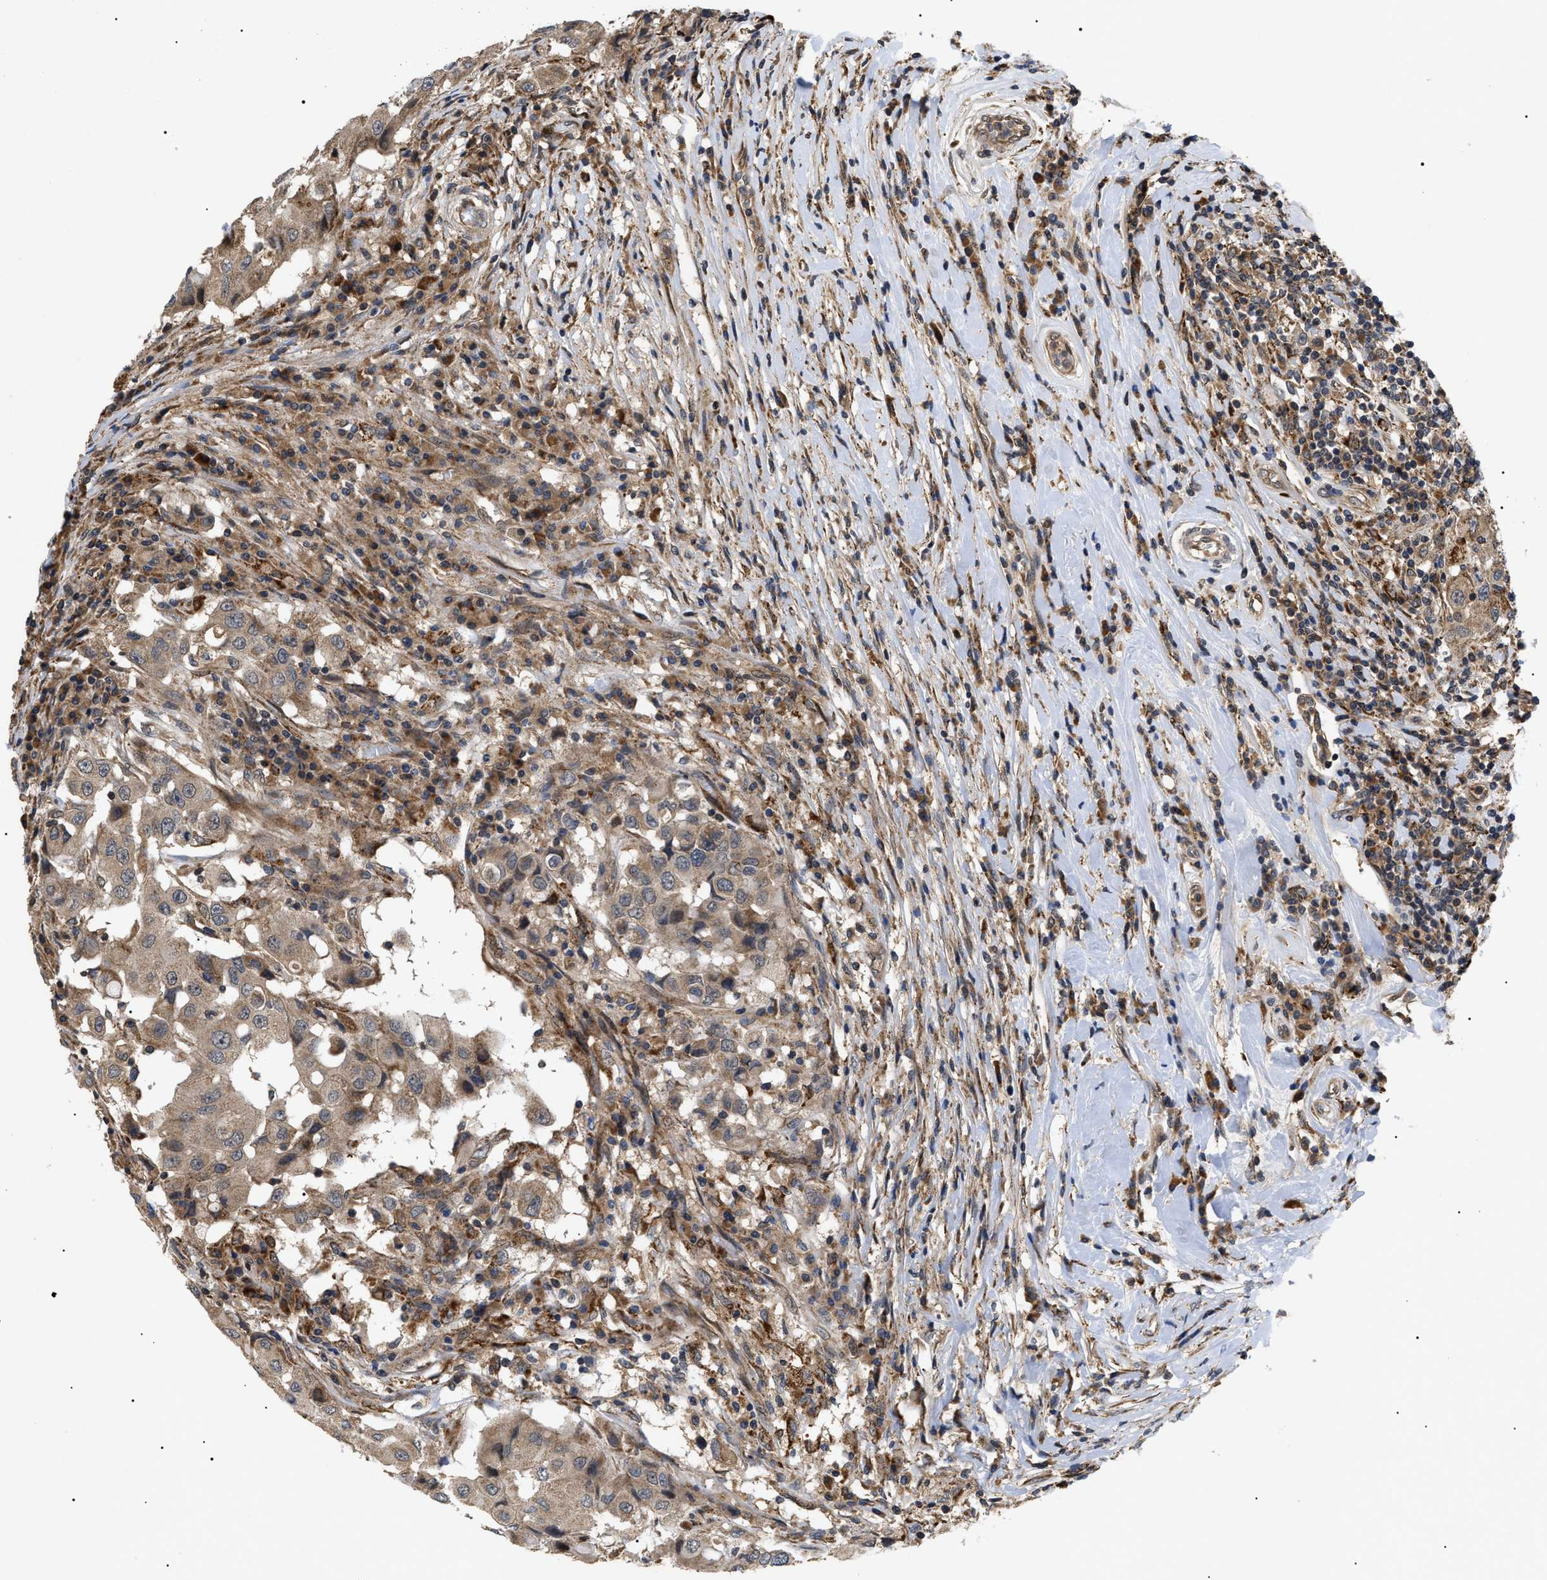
{"staining": {"intensity": "weak", "quantity": ">75%", "location": "cytoplasmic/membranous"}, "tissue": "breast cancer", "cell_type": "Tumor cells", "image_type": "cancer", "snomed": [{"axis": "morphology", "description": "Duct carcinoma"}, {"axis": "topography", "description": "Breast"}], "caption": "Immunohistochemistry micrograph of neoplastic tissue: human infiltrating ductal carcinoma (breast) stained using immunohistochemistry reveals low levels of weak protein expression localized specifically in the cytoplasmic/membranous of tumor cells, appearing as a cytoplasmic/membranous brown color.", "gene": "ASTL", "patient": {"sex": "female", "age": 27}}